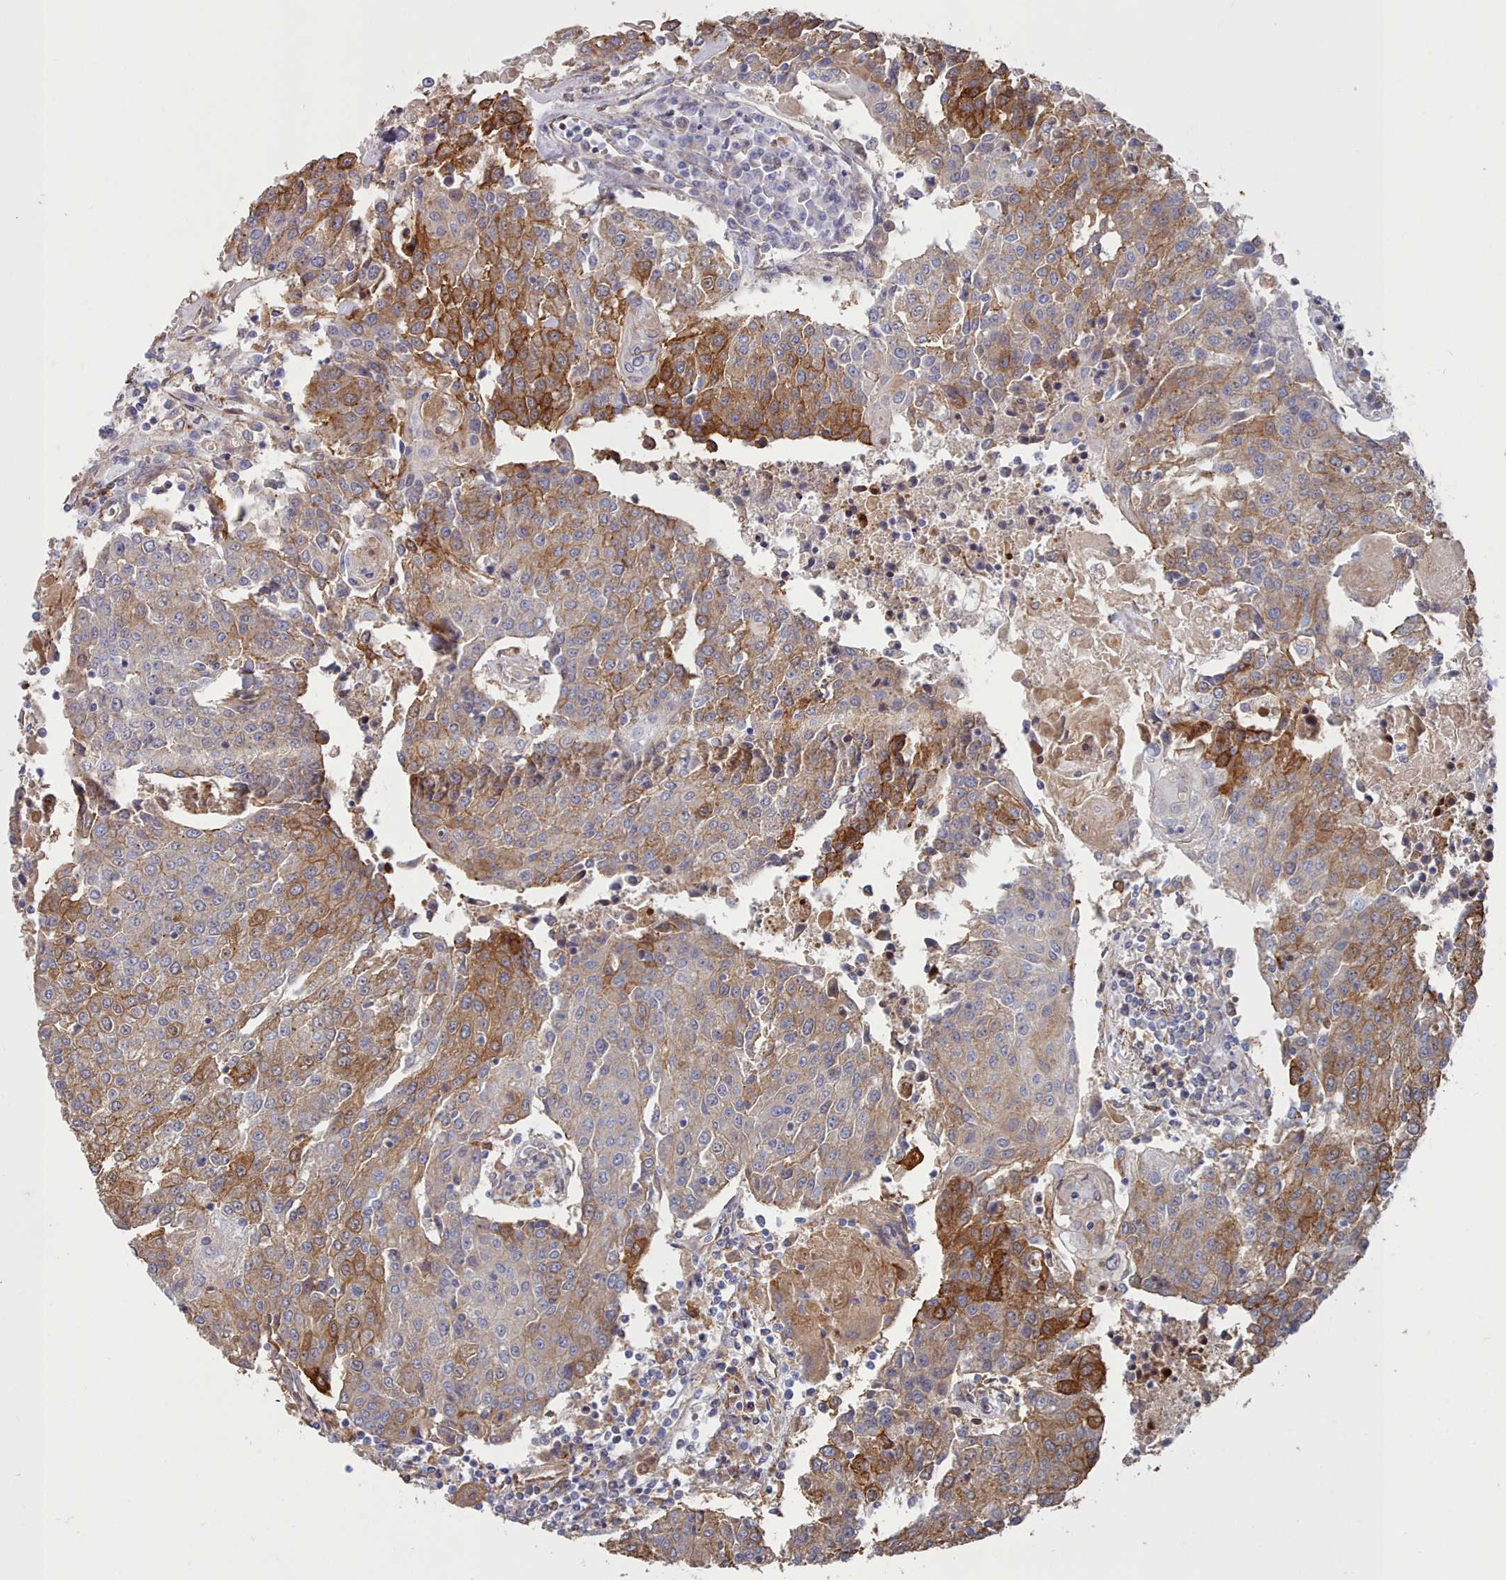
{"staining": {"intensity": "moderate", "quantity": "25%-75%", "location": "cytoplasmic/membranous"}, "tissue": "urothelial cancer", "cell_type": "Tumor cells", "image_type": "cancer", "snomed": [{"axis": "morphology", "description": "Urothelial carcinoma, High grade"}, {"axis": "topography", "description": "Urinary bladder"}], "caption": "Human urothelial cancer stained for a protein (brown) reveals moderate cytoplasmic/membranous positive staining in about 25%-75% of tumor cells.", "gene": "G6PC1", "patient": {"sex": "female", "age": 85}}